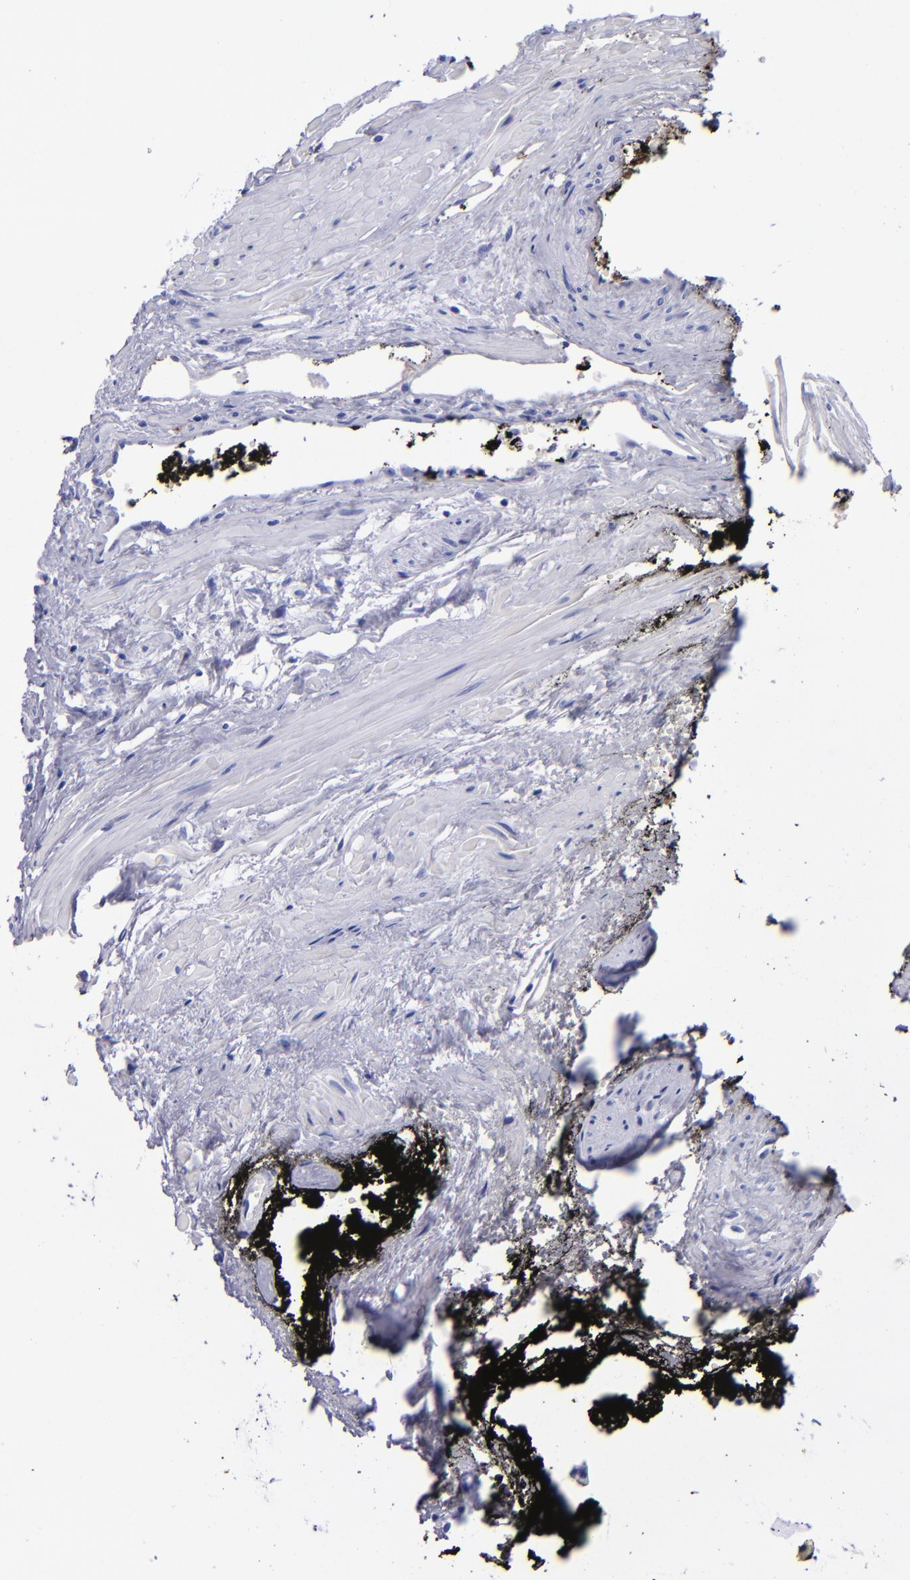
{"staining": {"intensity": "negative", "quantity": "none", "location": "none"}, "tissue": "prostate cancer", "cell_type": "Tumor cells", "image_type": "cancer", "snomed": [{"axis": "morphology", "description": "Adenocarcinoma, High grade"}, {"axis": "topography", "description": "Prostate"}], "caption": "IHC histopathology image of human prostate cancer stained for a protein (brown), which reveals no positivity in tumor cells.", "gene": "CD38", "patient": {"sex": "male", "age": 56}}